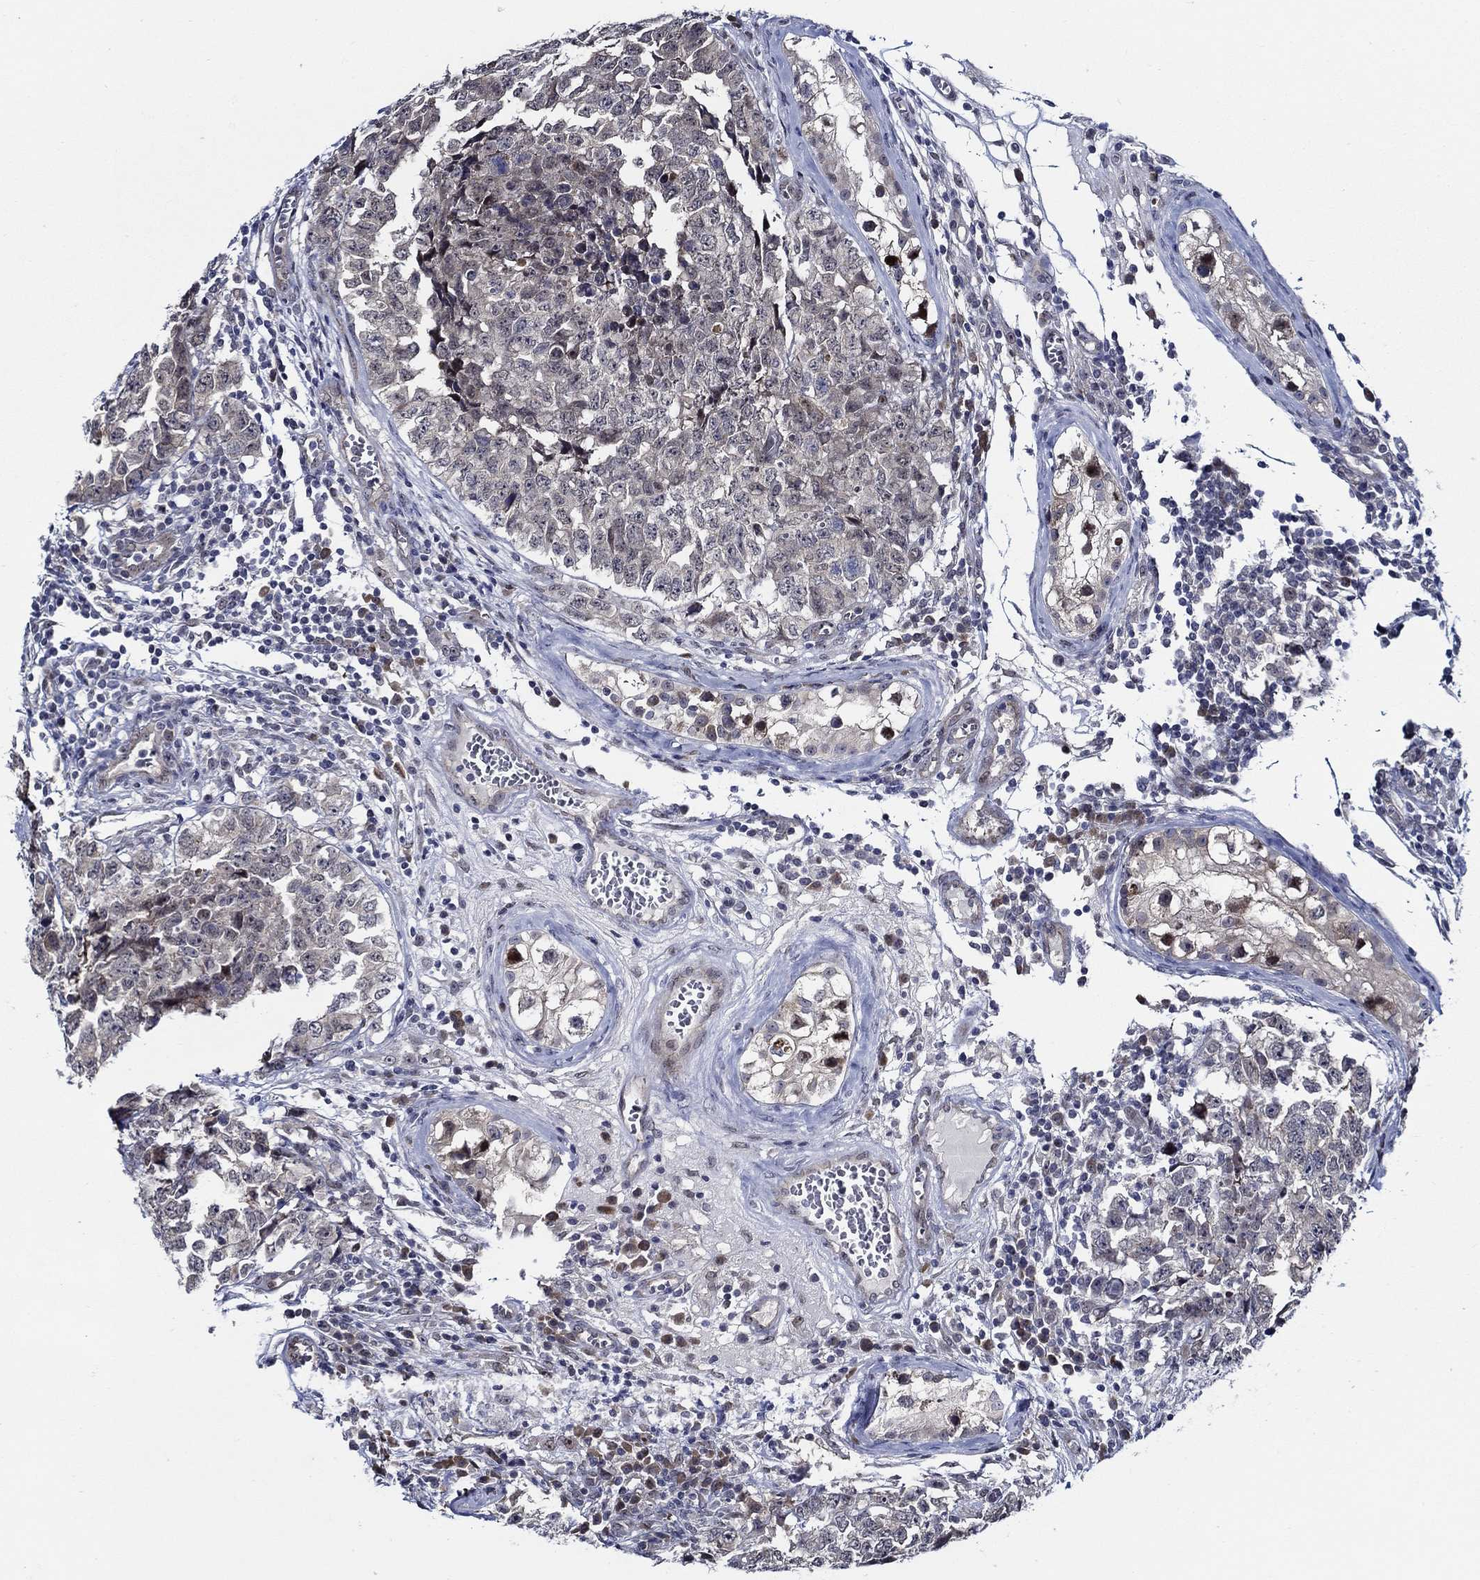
{"staining": {"intensity": "negative", "quantity": "none", "location": "none"}, "tissue": "testis cancer", "cell_type": "Tumor cells", "image_type": "cancer", "snomed": [{"axis": "morphology", "description": "Carcinoma, Embryonal, NOS"}, {"axis": "topography", "description": "Testis"}], "caption": "Tumor cells are negative for protein expression in human testis cancer. (Brightfield microscopy of DAB immunohistochemistry (IHC) at high magnification).", "gene": "C8orf48", "patient": {"sex": "male", "age": 23}}